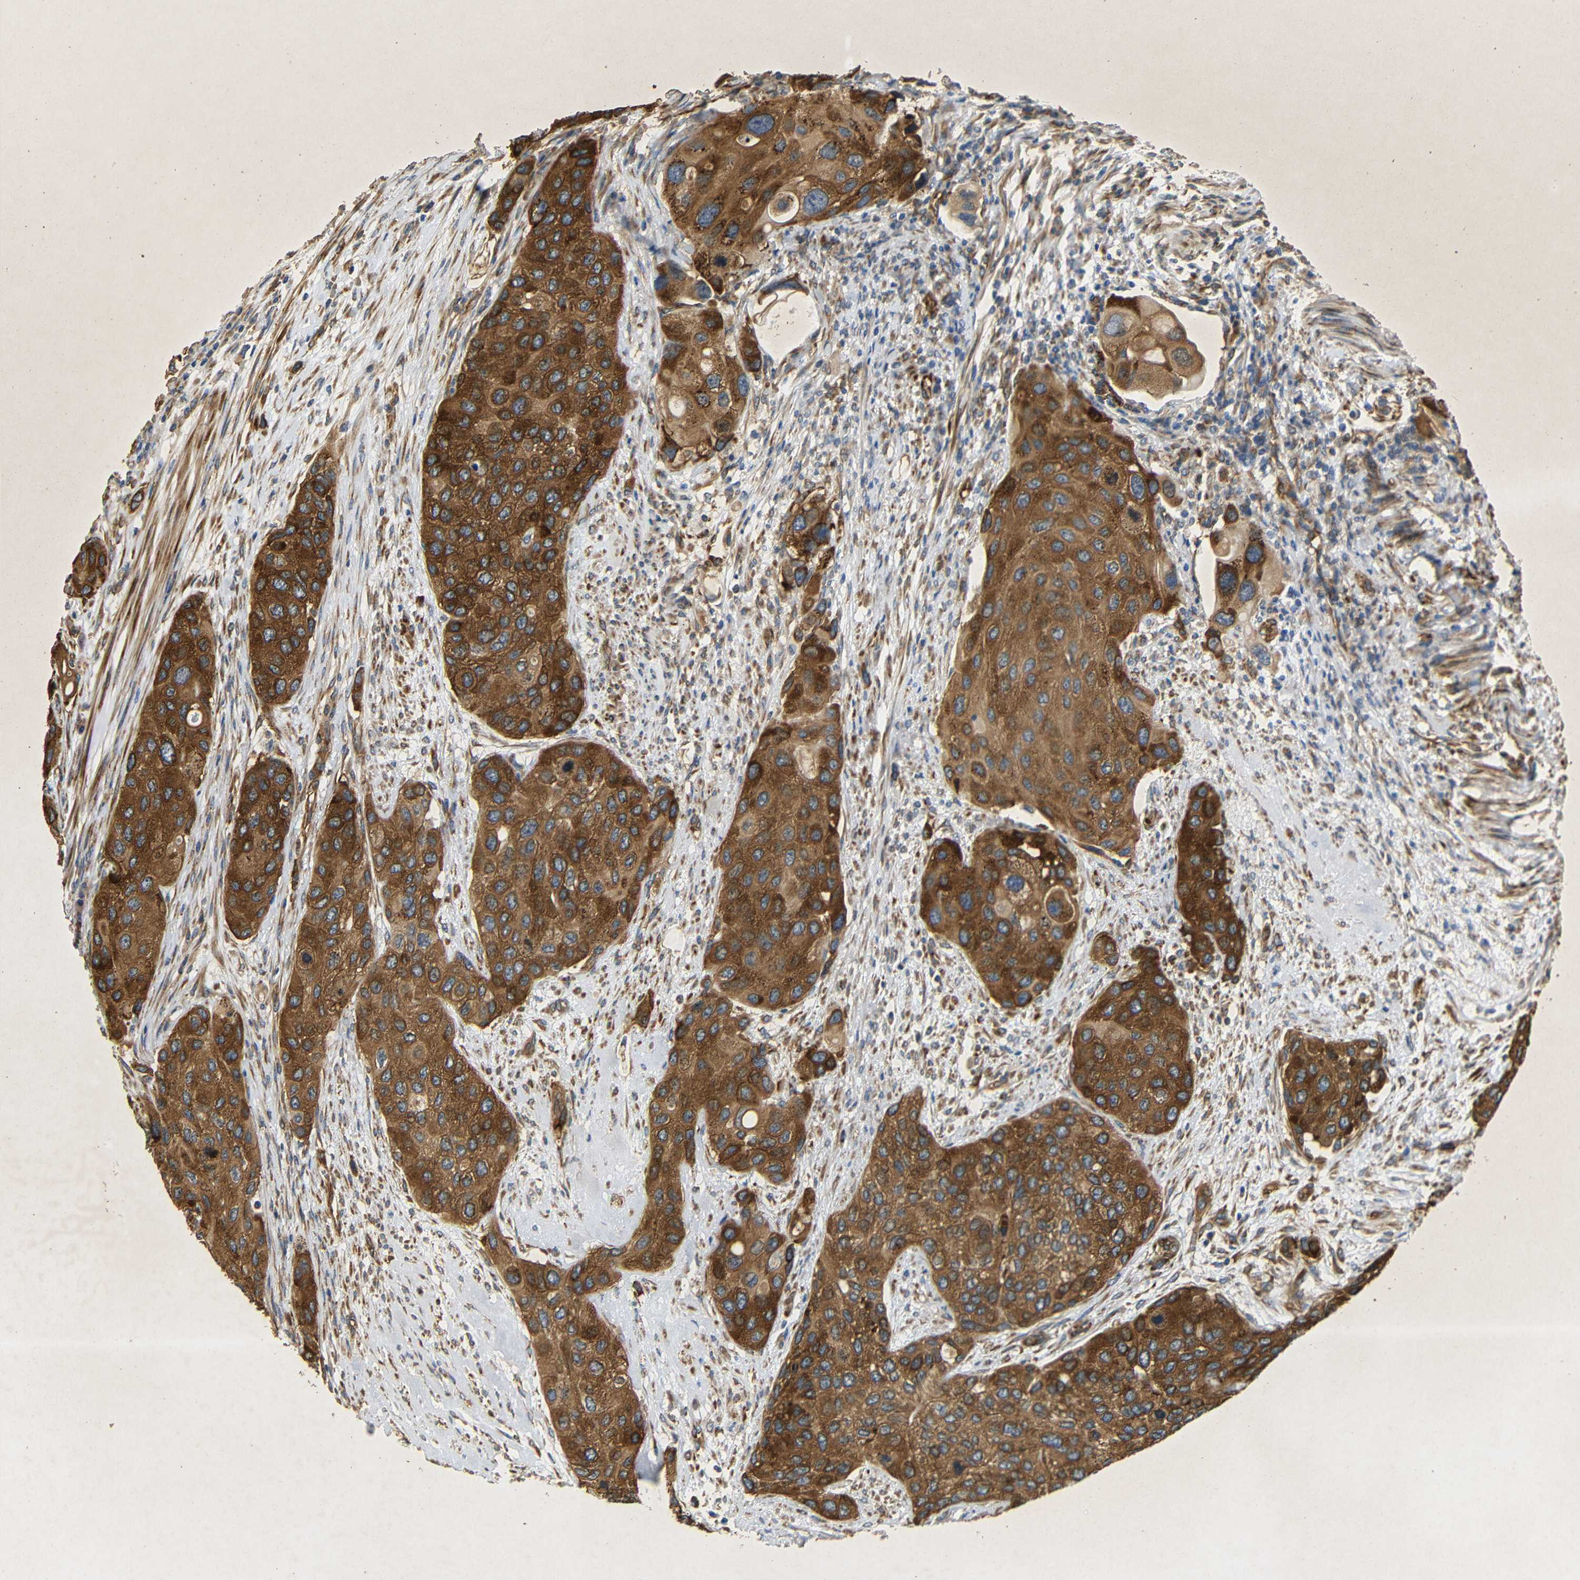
{"staining": {"intensity": "strong", "quantity": ">75%", "location": "cytoplasmic/membranous"}, "tissue": "urothelial cancer", "cell_type": "Tumor cells", "image_type": "cancer", "snomed": [{"axis": "morphology", "description": "Urothelial carcinoma, High grade"}, {"axis": "topography", "description": "Urinary bladder"}], "caption": "Immunohistochemical staining of human high-grade urothelial carcinoma reveals high levels of strong cytoplasmic/membranous protein positivity in approximately >75% of tumor cells.", "gene": "BTF3", "patient": {"sex": "female", "age": 56}}